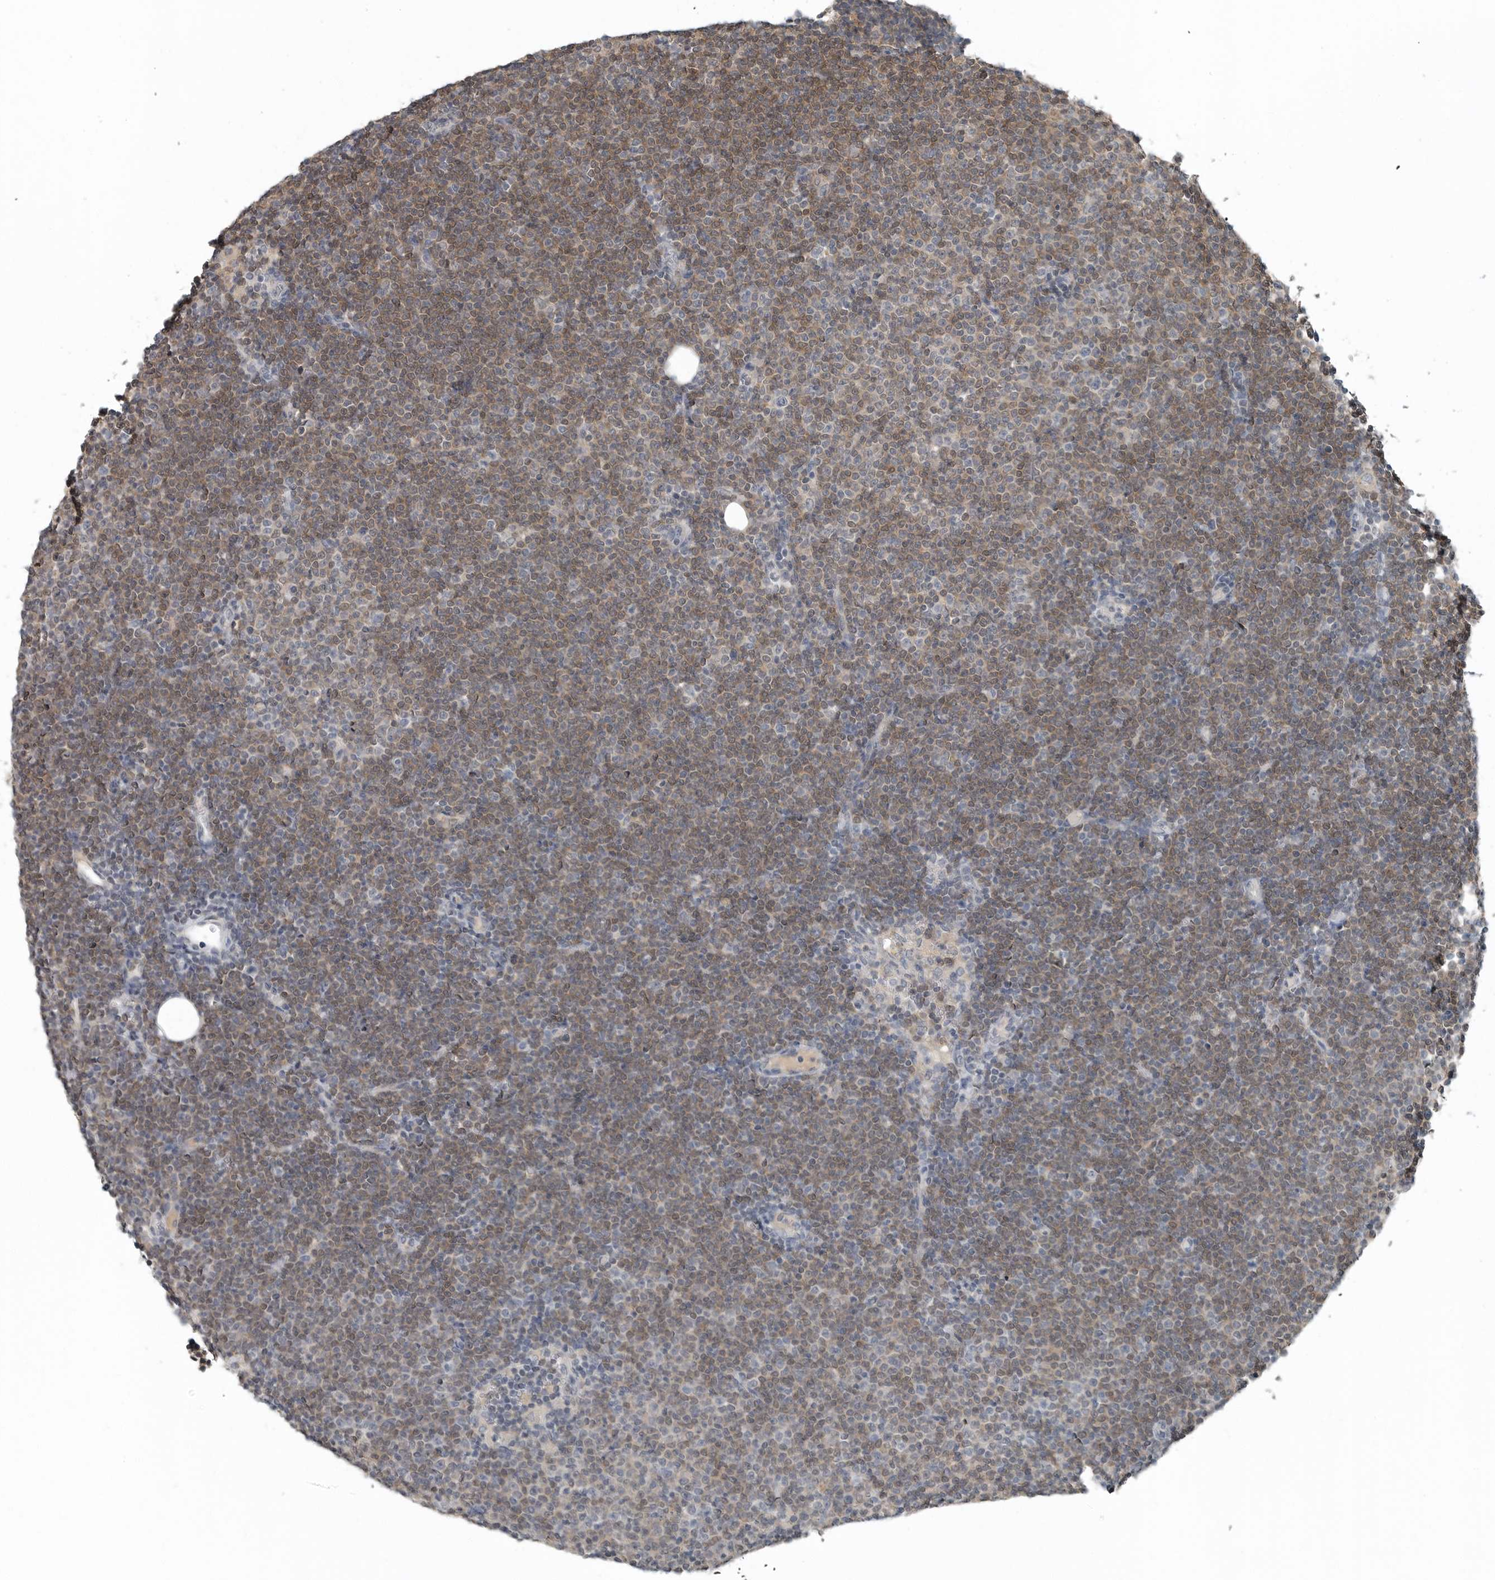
{"staining": {"intensity": "moderate", "quantity": "25%-75%", "location": "nuclear"}, "tissue": "lymphoma", "cell_type": "Tumor cells", "image_type": "cancer", "snomed": [{"axis": "morphology", "description": "Malignant lymphoma, non-Hodgkin's type, Low grade"}, {"axis": "topography", "description": "Lymph node"}], "caption": "This photomicrograph shows lymphoma stained with immunohistochemistry to label a protein in brown. The nuclear of tumor cells show moderate positivity for the protein. Nuclei are counter-stained blue.", "gene": "KYAT1", "patient": {"sex": "female", "age": 53}}